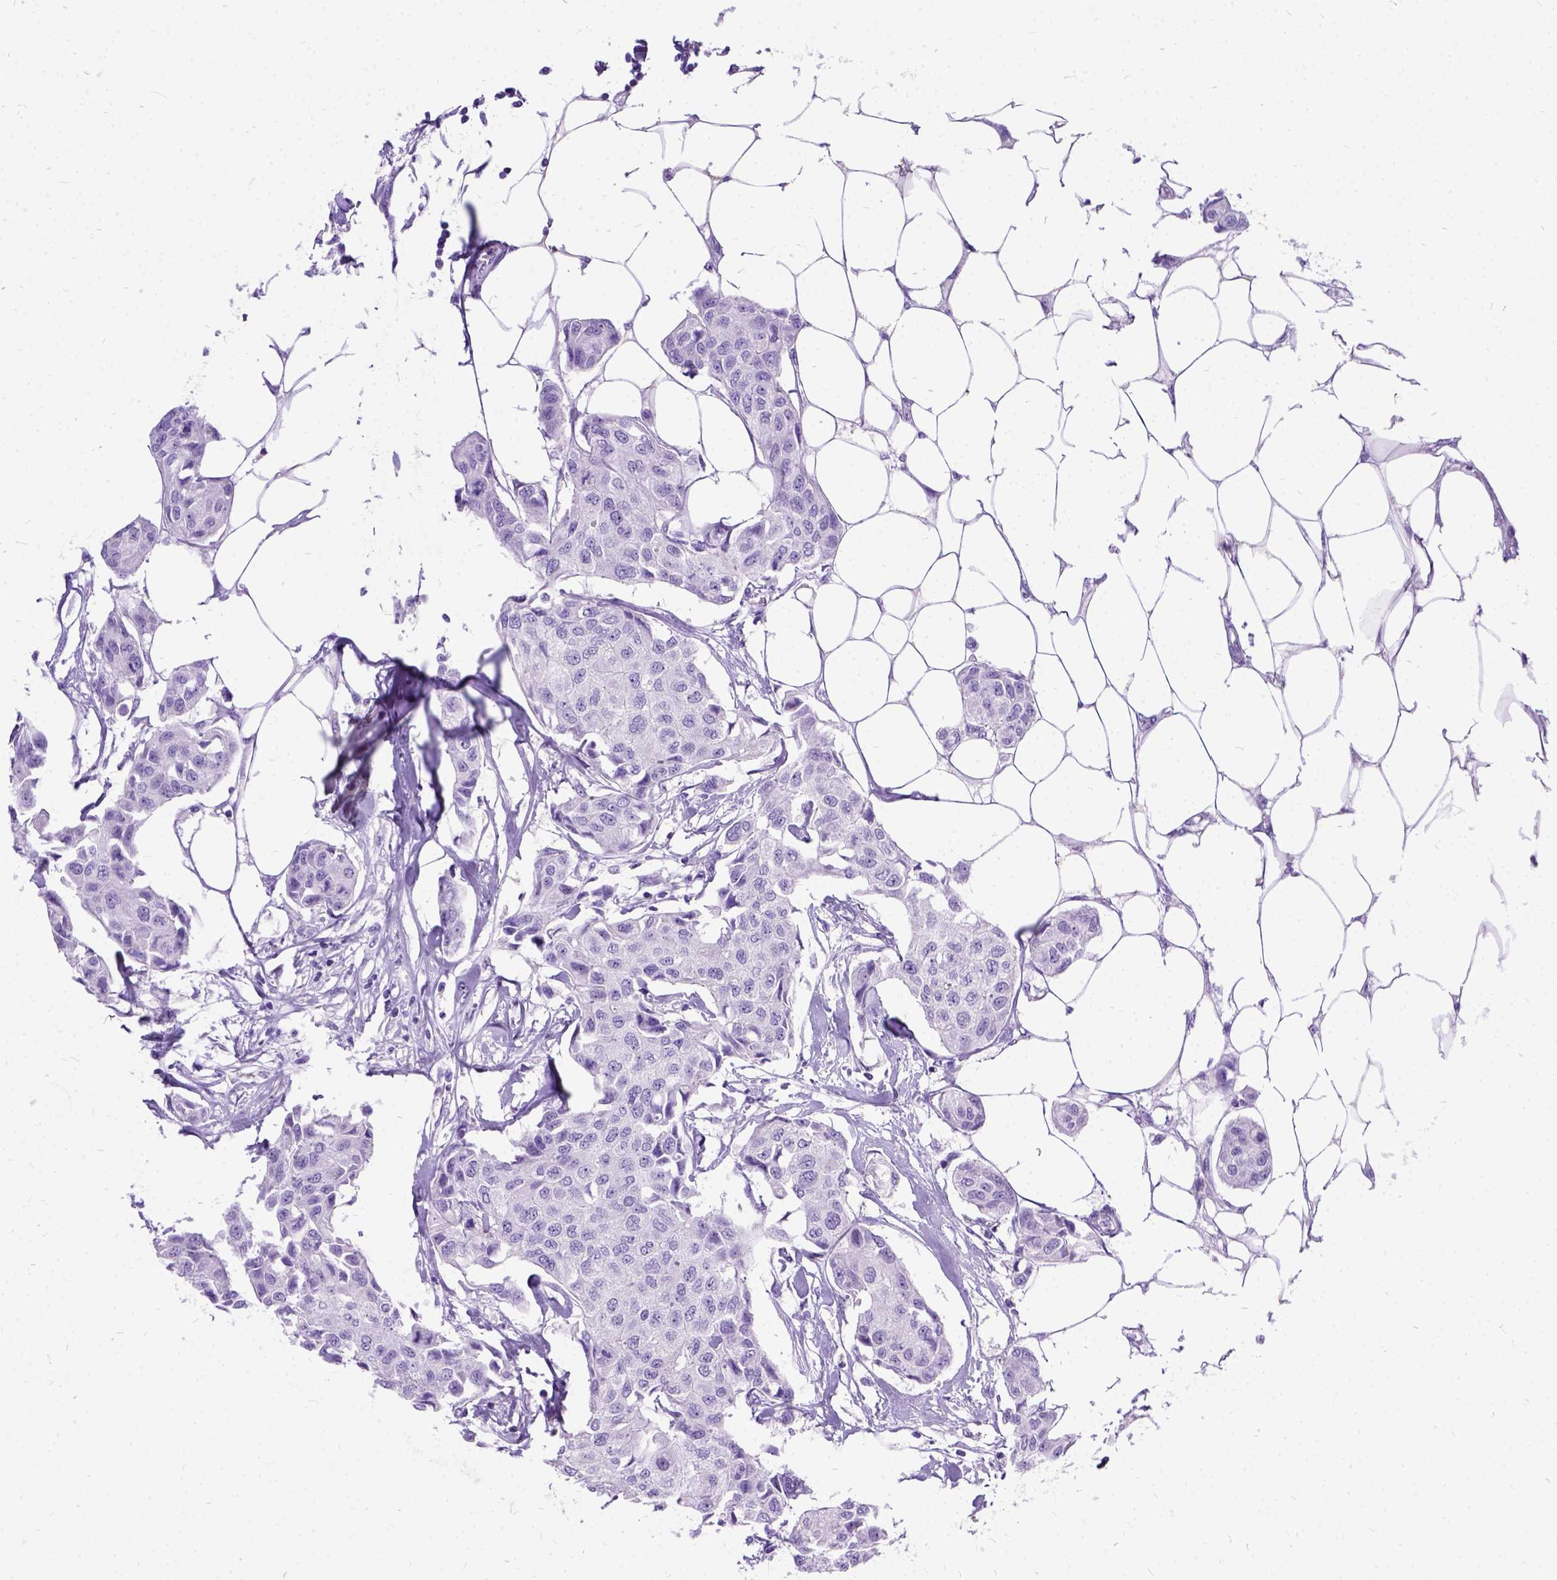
{"staining": {"intensity": "negative", "quantity": "none", "location": "none"}, "tissue": "breast cancer", "cell_type": "Tumor cells", "image_type": "cancer", "snomed": [{"axis": "morphology", "description": "Duct carcinoma"}, {"axis": "topography", "description": "Breast"}, {"axis": "topography", "description": "Lymph node"}], "caption": "Immunohistochemistry (IHC) of human breast invasive ductal carcinoma demonstrates no expression in tumor cells.", "gene": "PRG2", "patient": {"sex": "female", "age": 80}}